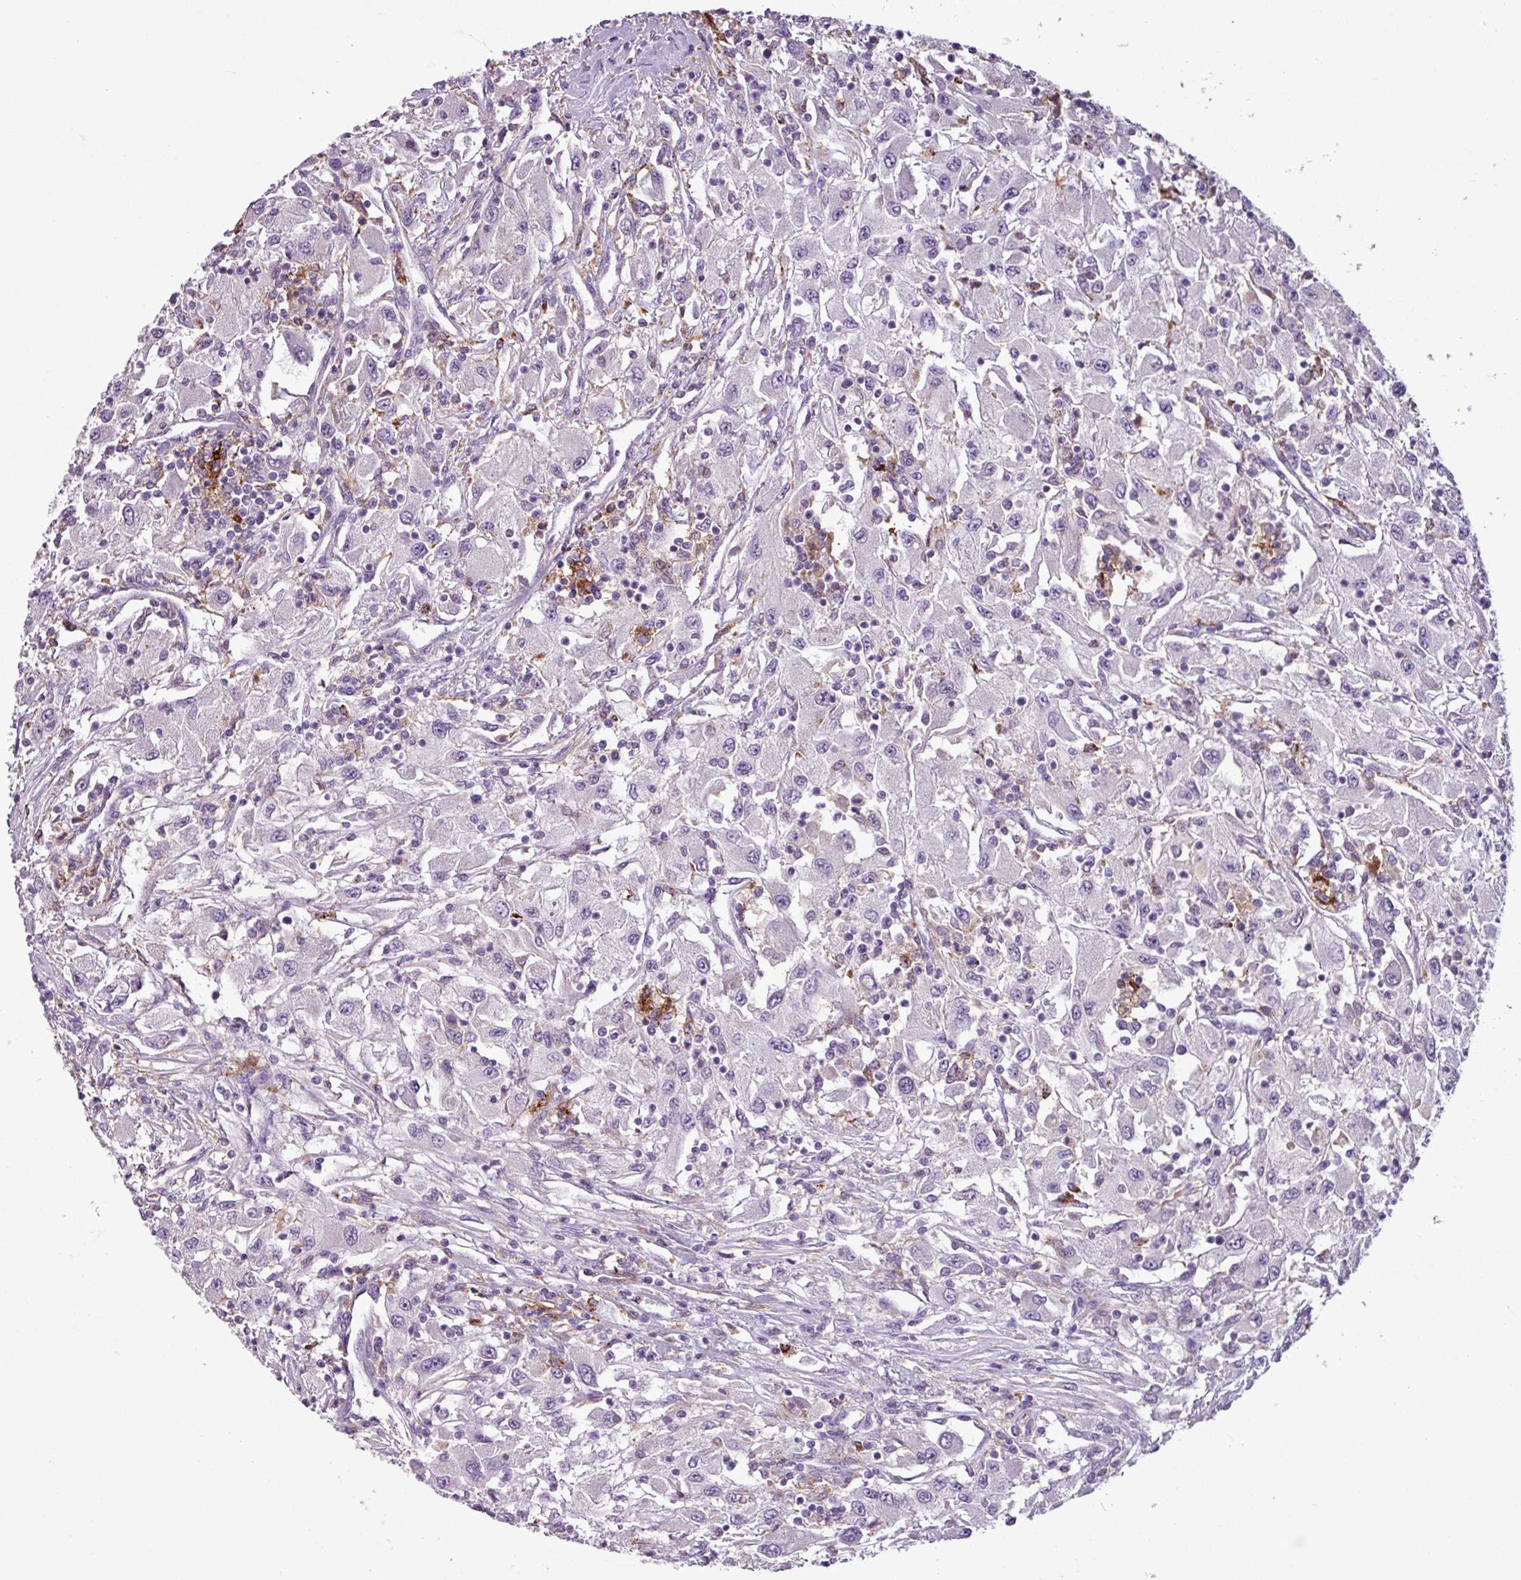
{"staining": {"intensity": "negative", "quantity": "none", "location": "none"}, "tissue": "renal cancer", "cell_type": "Tumor cells", "image_type": "cancer", "snomed": [{"axis": "morphology", "description": "Adenocarcinoma, NOS"}, {"axis": "topography", "description": "Kidney"}], "caption": "Immunohistochemistry (IHC) image of neoplastic tissue: human adenocarcinoma (renal) stained with DAB (3,3'-diaminobenzidine) shows no significant protein expression in tumor cells.", "gene": "C9orf24", "patient": {"sex": "female", "age": 67}}